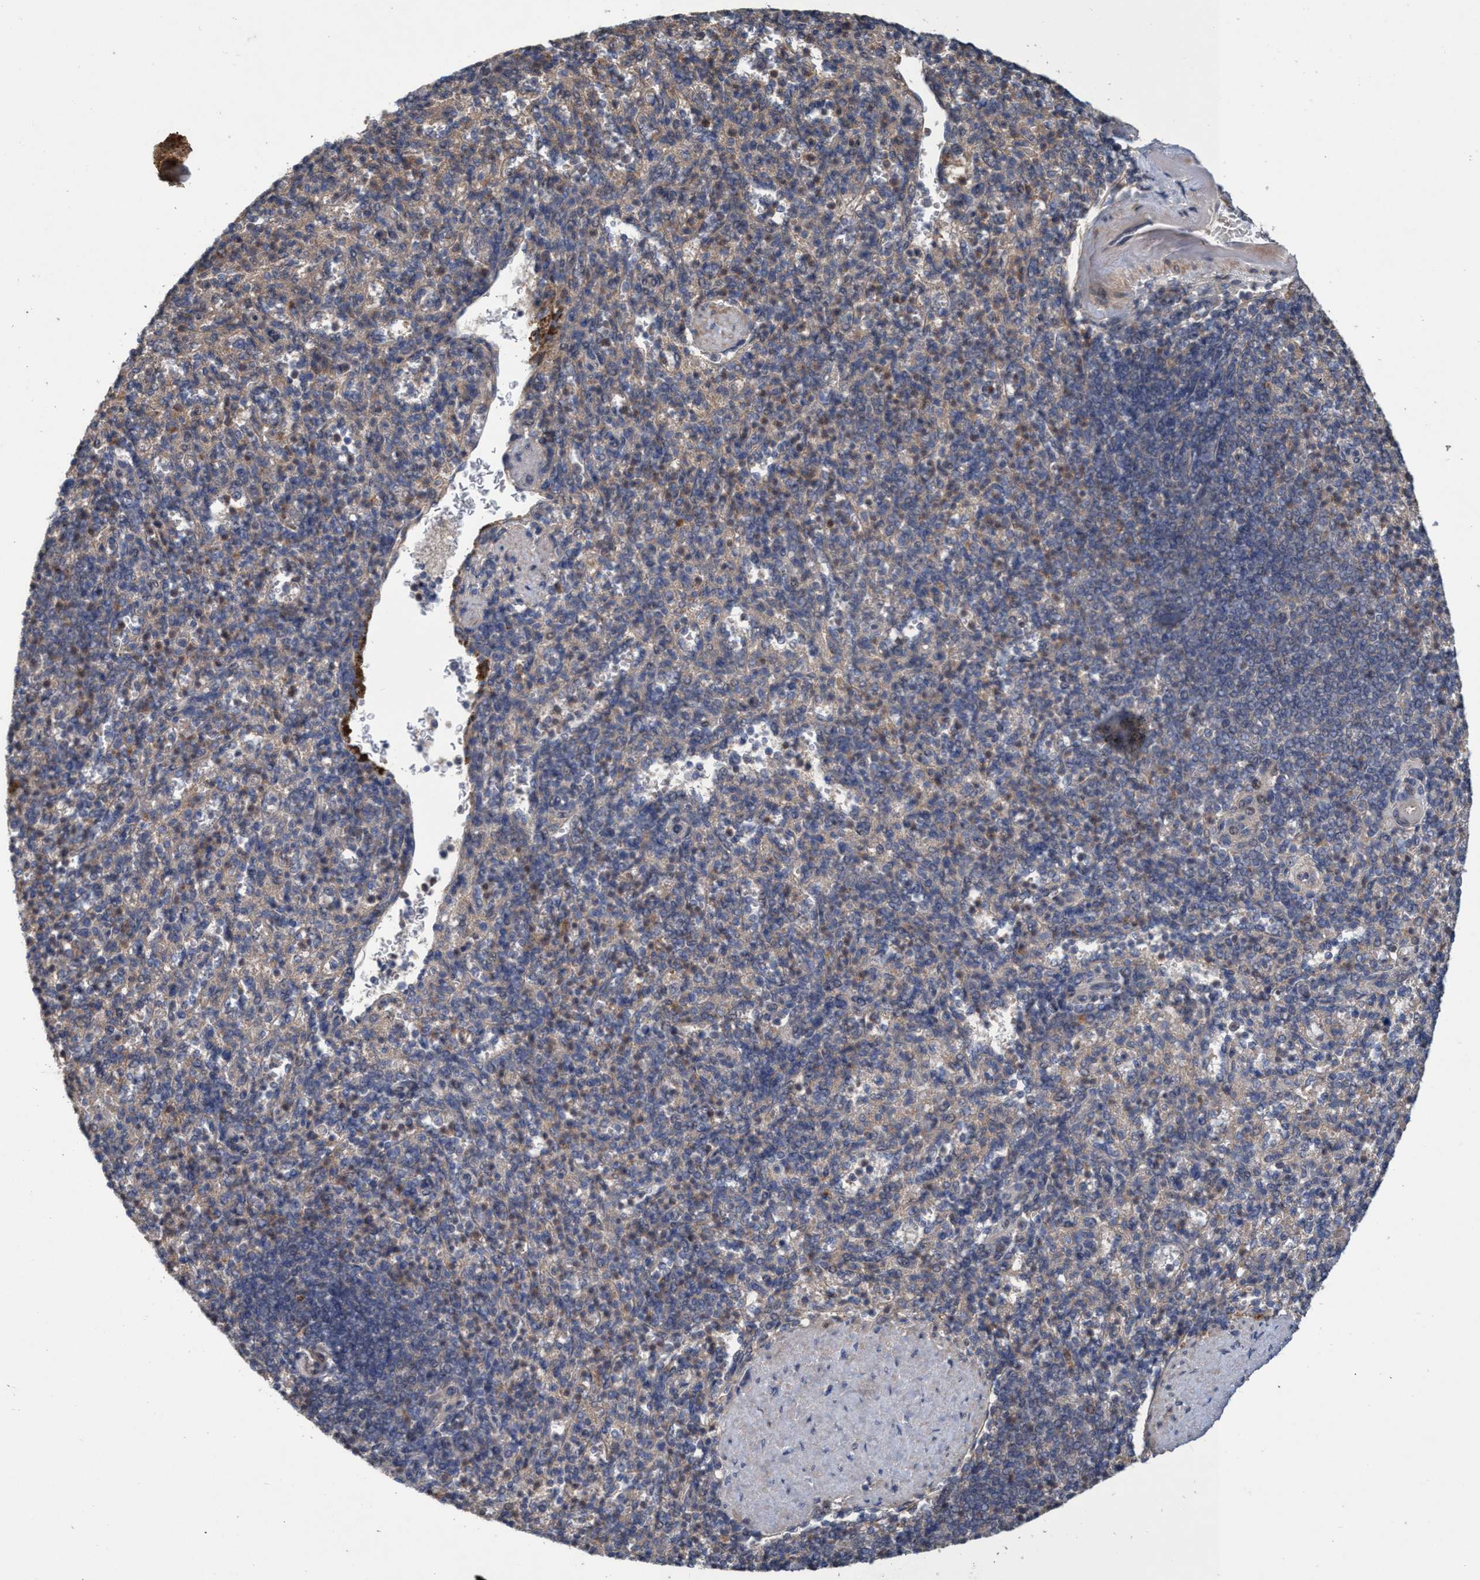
{"staining": {"intensity": "weak", "quantity": "<25%", "location": "cytoplasmic/membranous"}, "tissue": "spleen", "cell_type": "Cells in red pulp", "image_type": "normal", "snomed": [{"axis": "morphology", "description": "Normal tissue, NOS"}, {"axis": "topography", "description": "Spleen"}], "caption": "High magnification brightfield microscopy of benign spleen stained with DAB (brown) and counterstained with hematoxylin (blue): cells in red pulp show no significant expression. Brightfield microscopy of immunohistochemistry stained with DAB (brown) and hematoxylin (blue), captured at high magnification.", "gene": "ZNF677", "patient": {"sex": "female", "age": 74}}